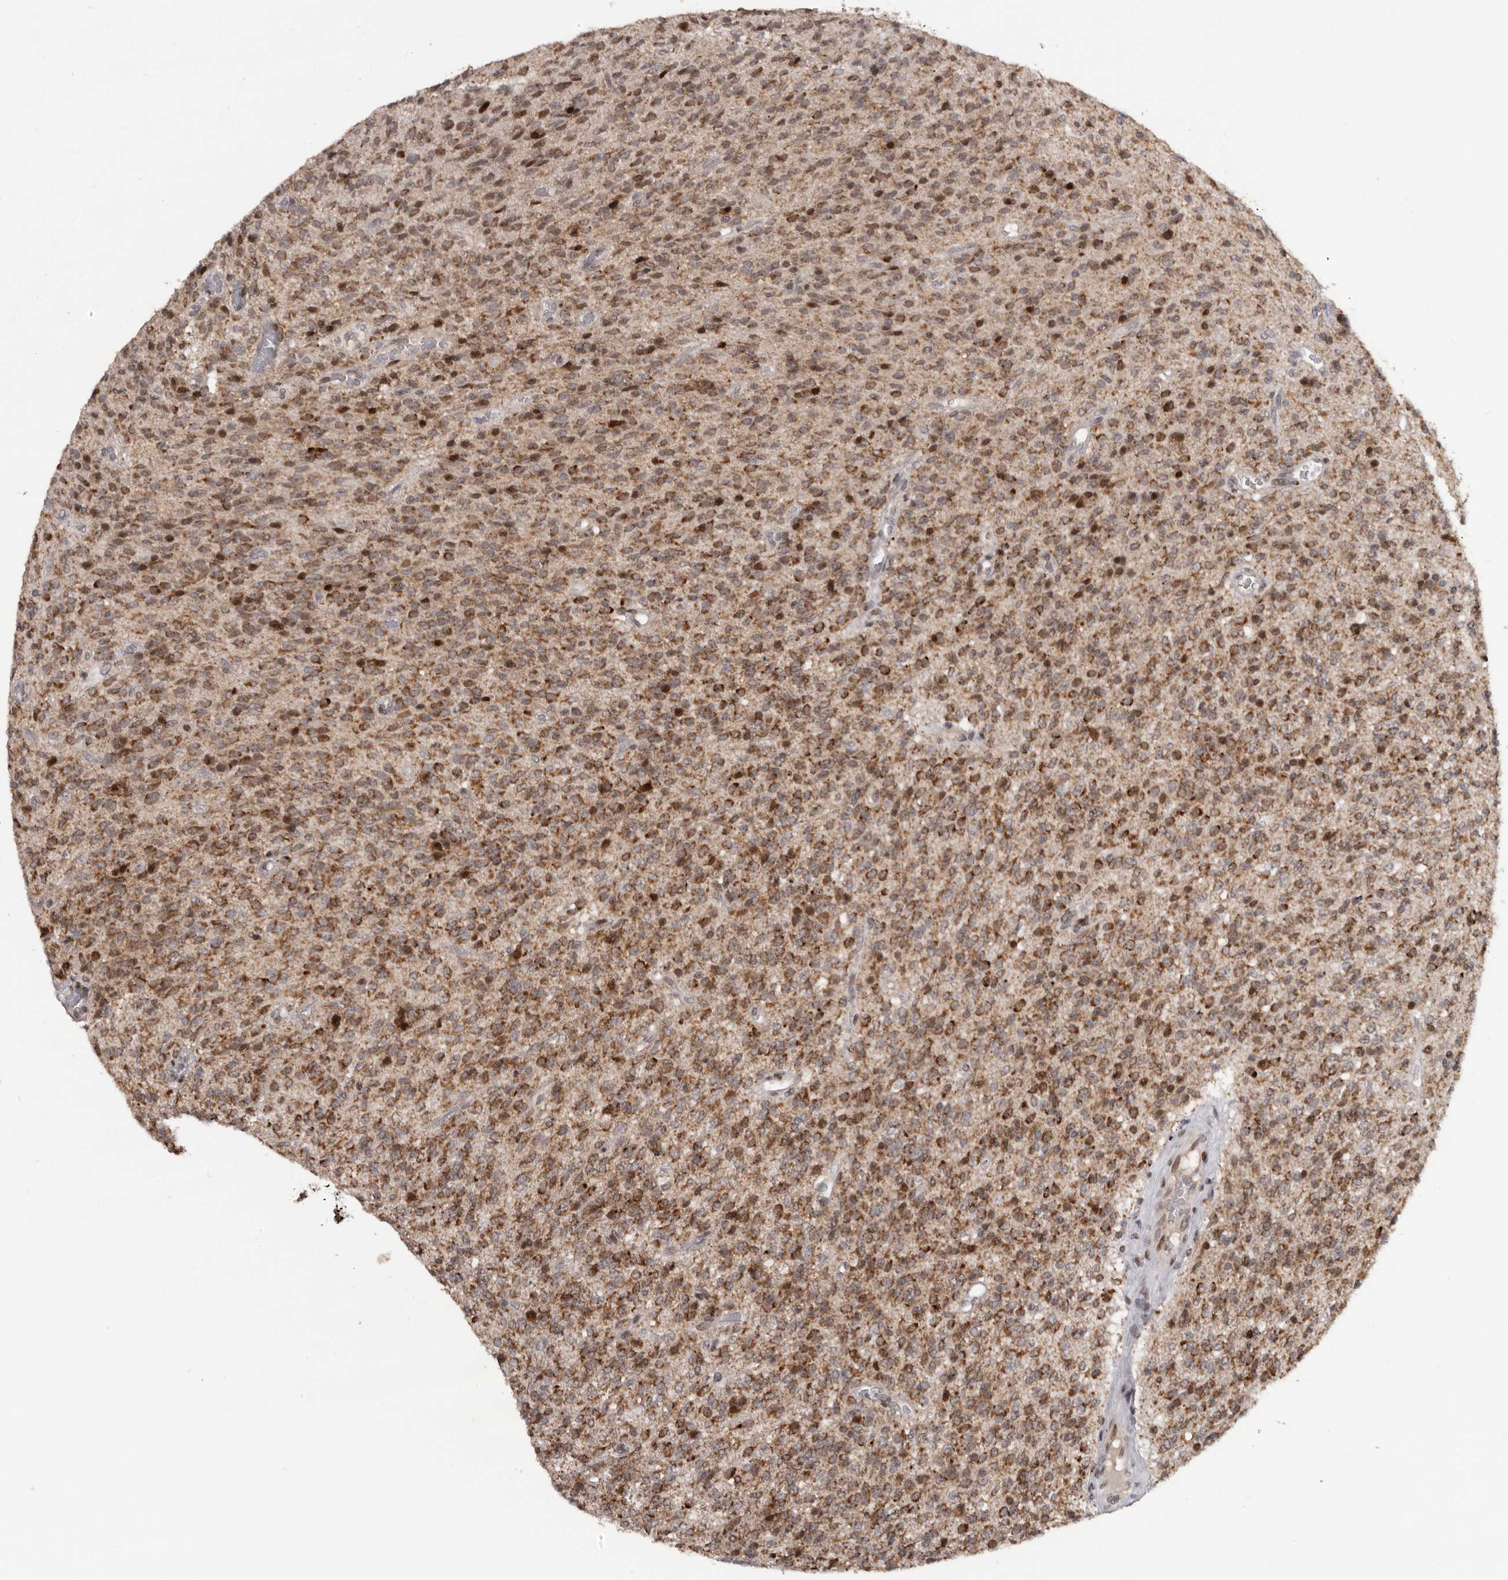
{"staining": {"intensity": "moderate", "quantity": ">75%", "location": "cytoplasmic/membranous"}, "tissue": "glioma", "cell_type": "Tumor cells", "image_type": "cancer", "snomed": [{"axis": "morphology", "description": "Glioma, malignant, High grade"}, {"axis": "topography", "description": "Brain"}], "caption": "A photomicrograph of human glioma stained for a protein reveals moderate cytoplasmic/membranous brown staining in tumor cells.", "gene": "C17orf99", "patient": {"sex": "male", "age": 34}}